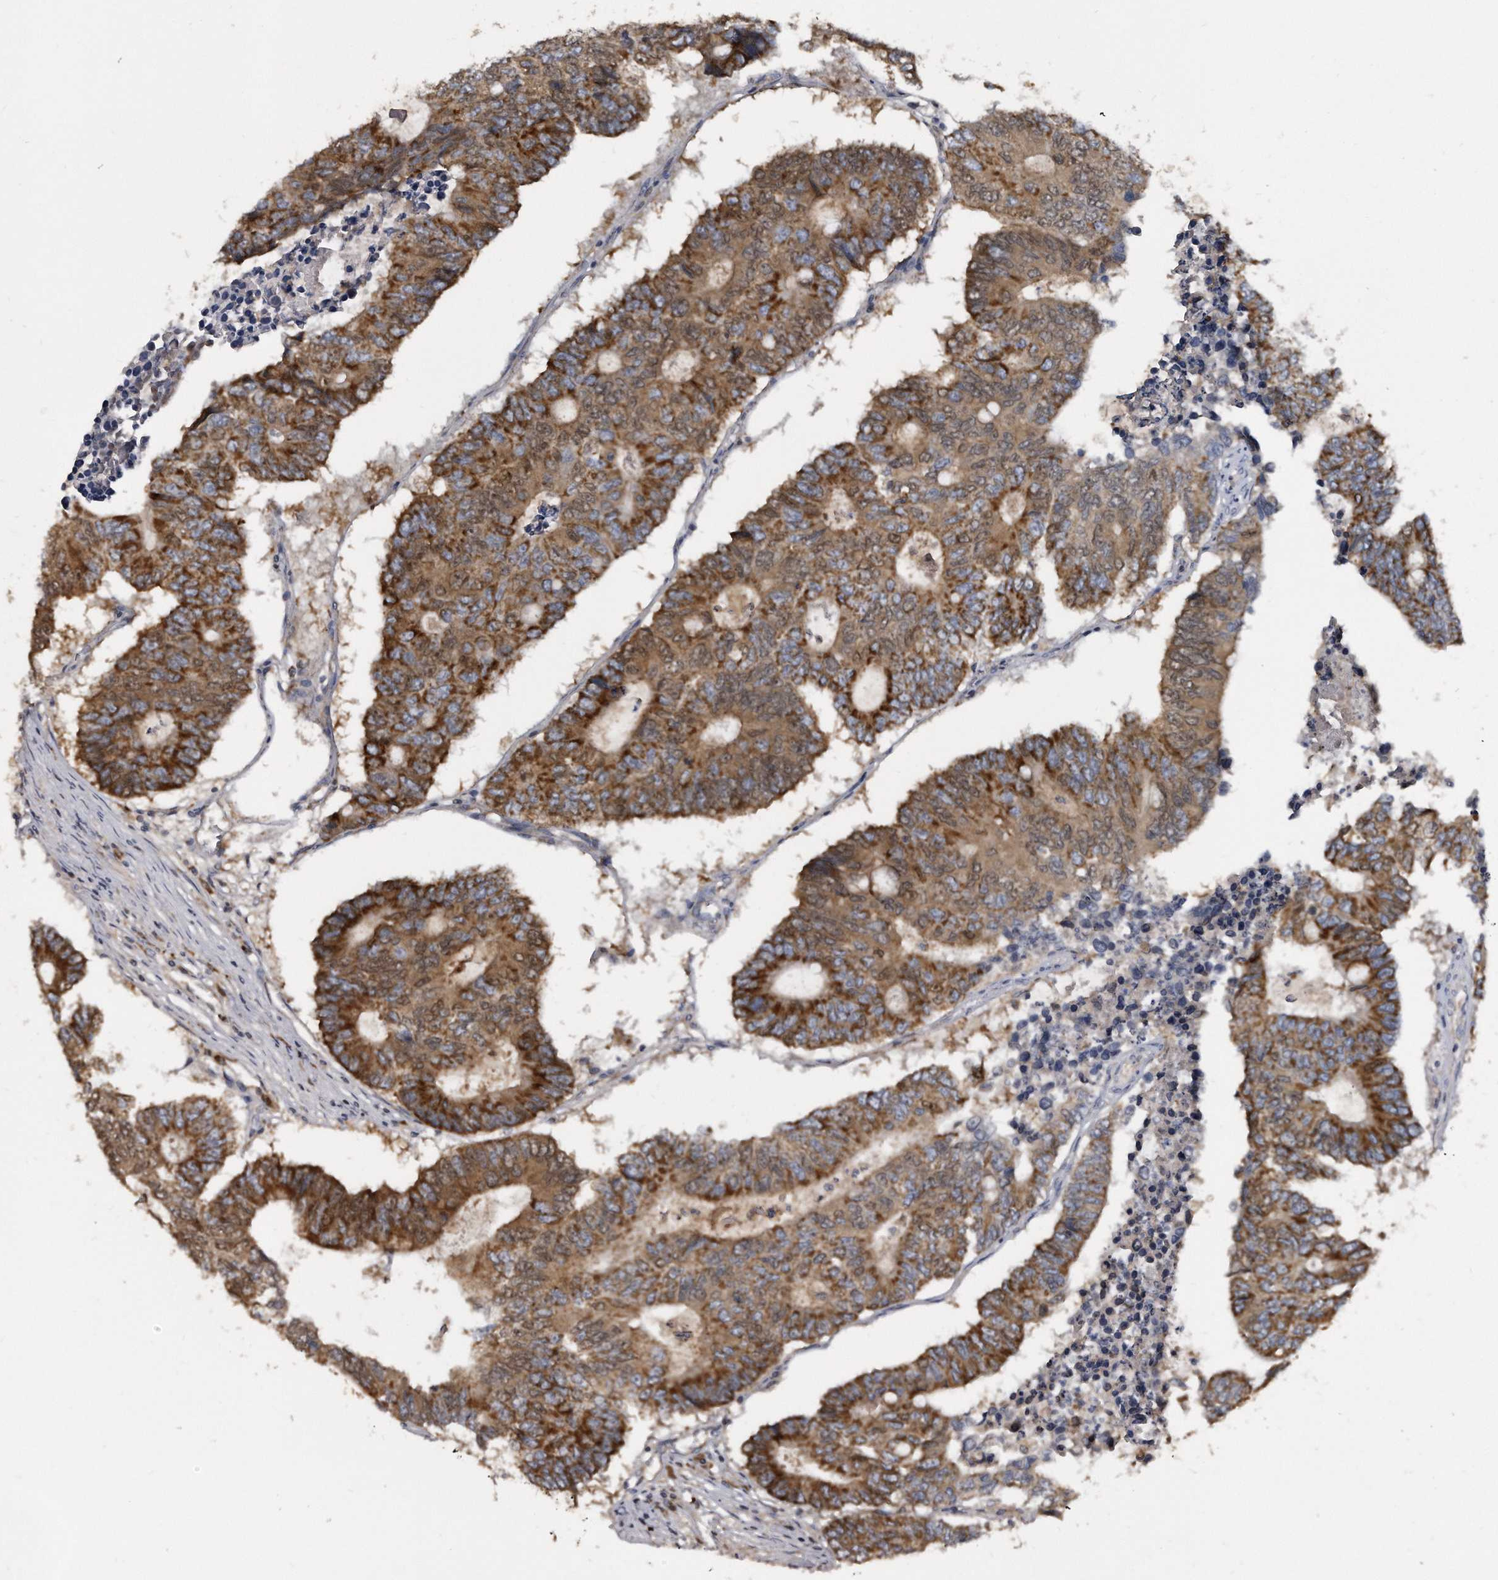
{"staining": {"intensity": "strong", "quantity": ">75%", "location": "cytoplasmic/membranous"}, "tissue": "colorectal cancer", "cell_type": "Tumor cells", "image_type": "cancer", "snomed": [{"axis": "morphology", "description": "Adenocarcinoma, NOS"}, {"axis": "topography", "description": "Colon"}], "caption": "The histopathology image shows staining of adenocarcinoma (colorectal), revealing strong cytoplasmic/membranous protein staining (brown color) within tumor cells. (DAB = brown stain, brightfield microscopy at high magnification).", "gene": "FAM136A", "patient": {"sex": "male", "age": 87}}